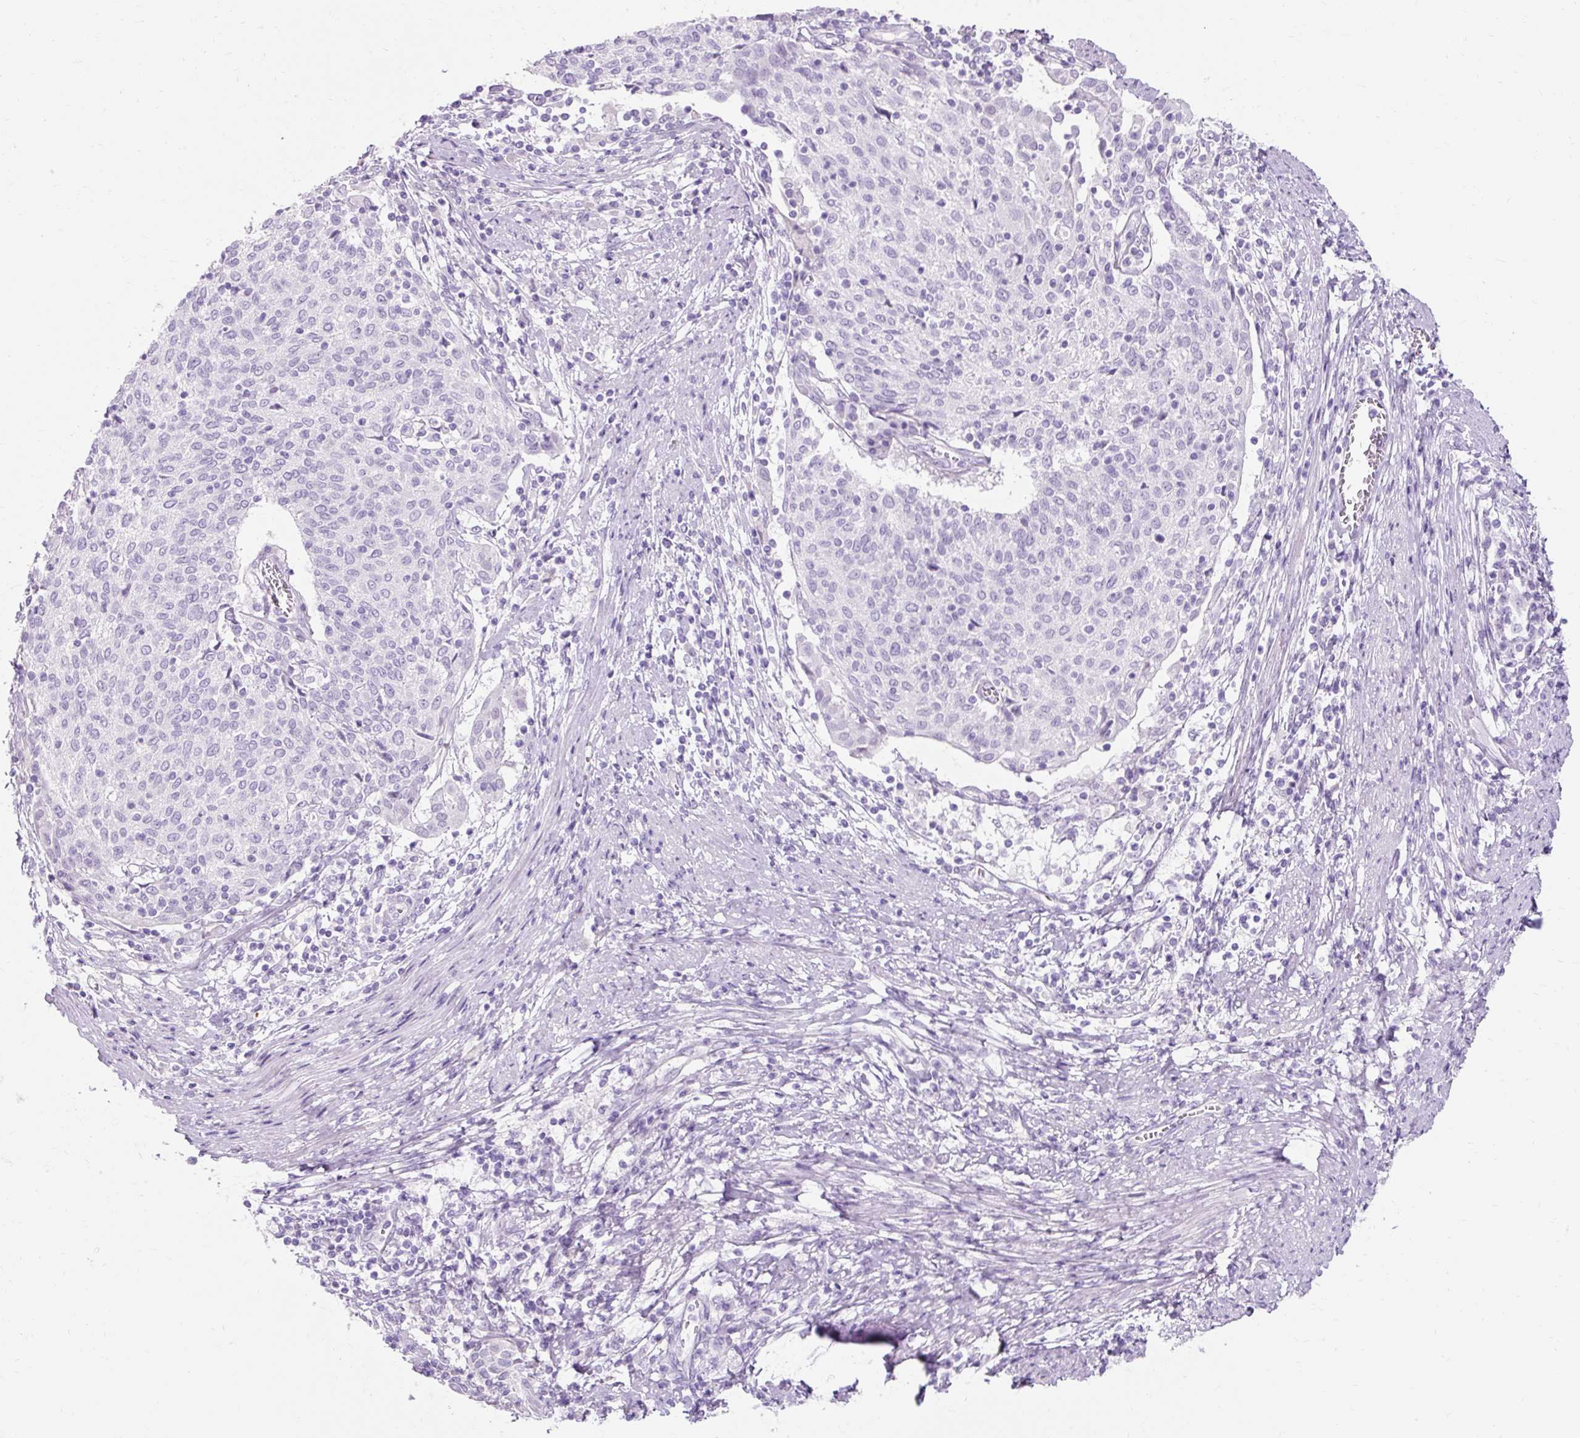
{"staining": {"intensity": "negative", "quantity": "none", "location": "none"}, "tissue": "cervical cancer", "cell_type": "Tumor cells", "image_type": "cancer", "snomed": [{"axis": "morphology", "description": "Squamous cell carcinoma, NOS"}, {"axis": "topography", "description": "Cervix"}], "caption": "Squamous cell carcinoma (cervical) stained for a protein using immunohistochemistry shows no positivity tumor cells.", "gene": "TMEM213", "patient": {"sex": "female", "age": 52}}